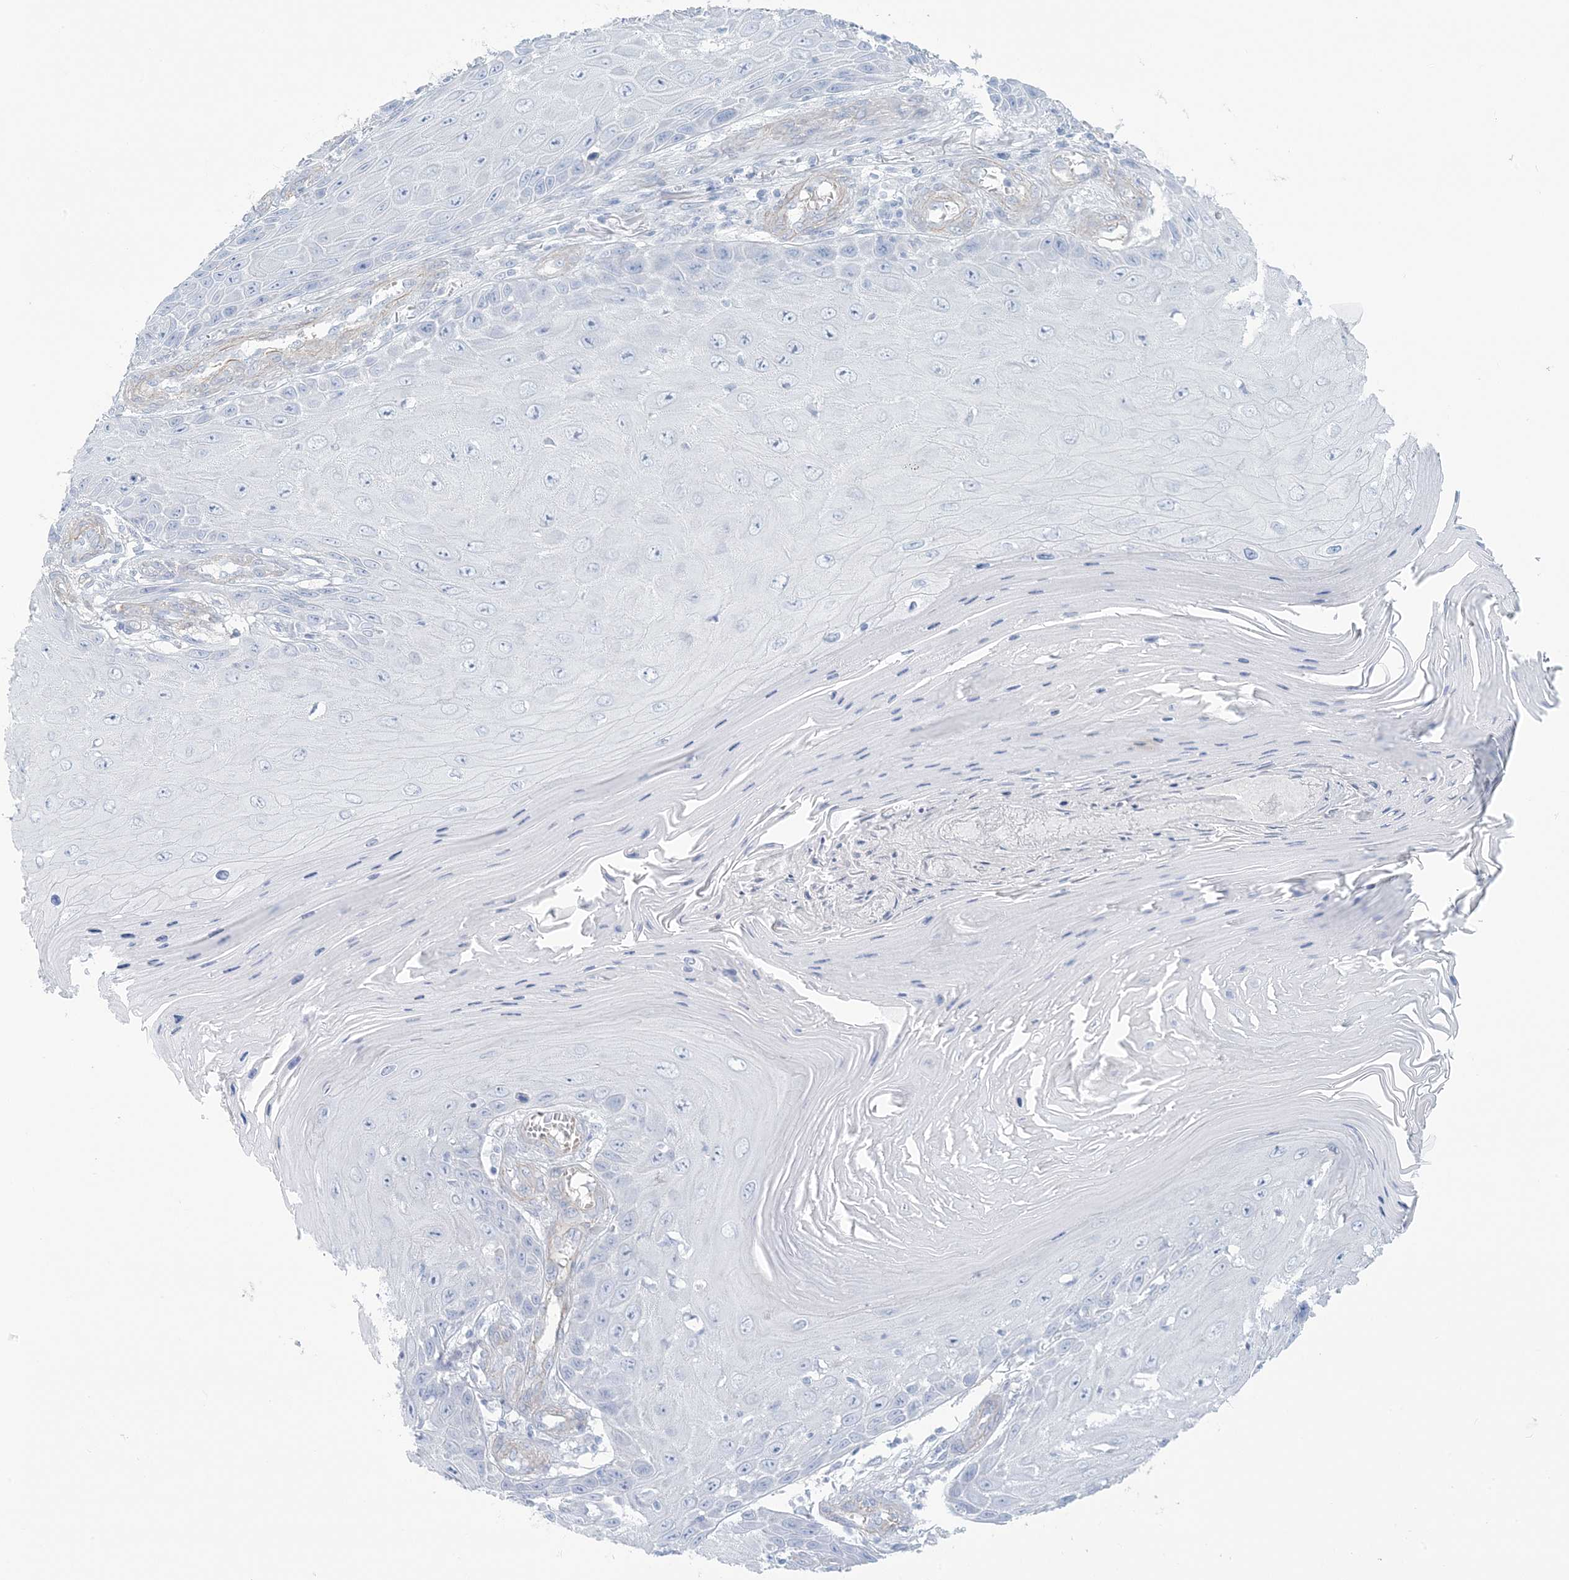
{"staining": {"intensity": "negative", "quantity": "none", "location": "none"}, "tissue": "skin cancer", "cell_type": "Tumor cells", "image_type": "cancer", "snomed": [{"axis": "morphology", "description": "Squamous cell carcinoma, NOS"}, {"axis": "topography", "description": "Skin"}], "caption": "This is an immunohistochemistry (IHC) photomicrograph of human skin cancer (squamous cell carcinoma). There is no expression in tumor cells.", "gene": "AGXT", "patient": {"sex": "female", "age": 73}}